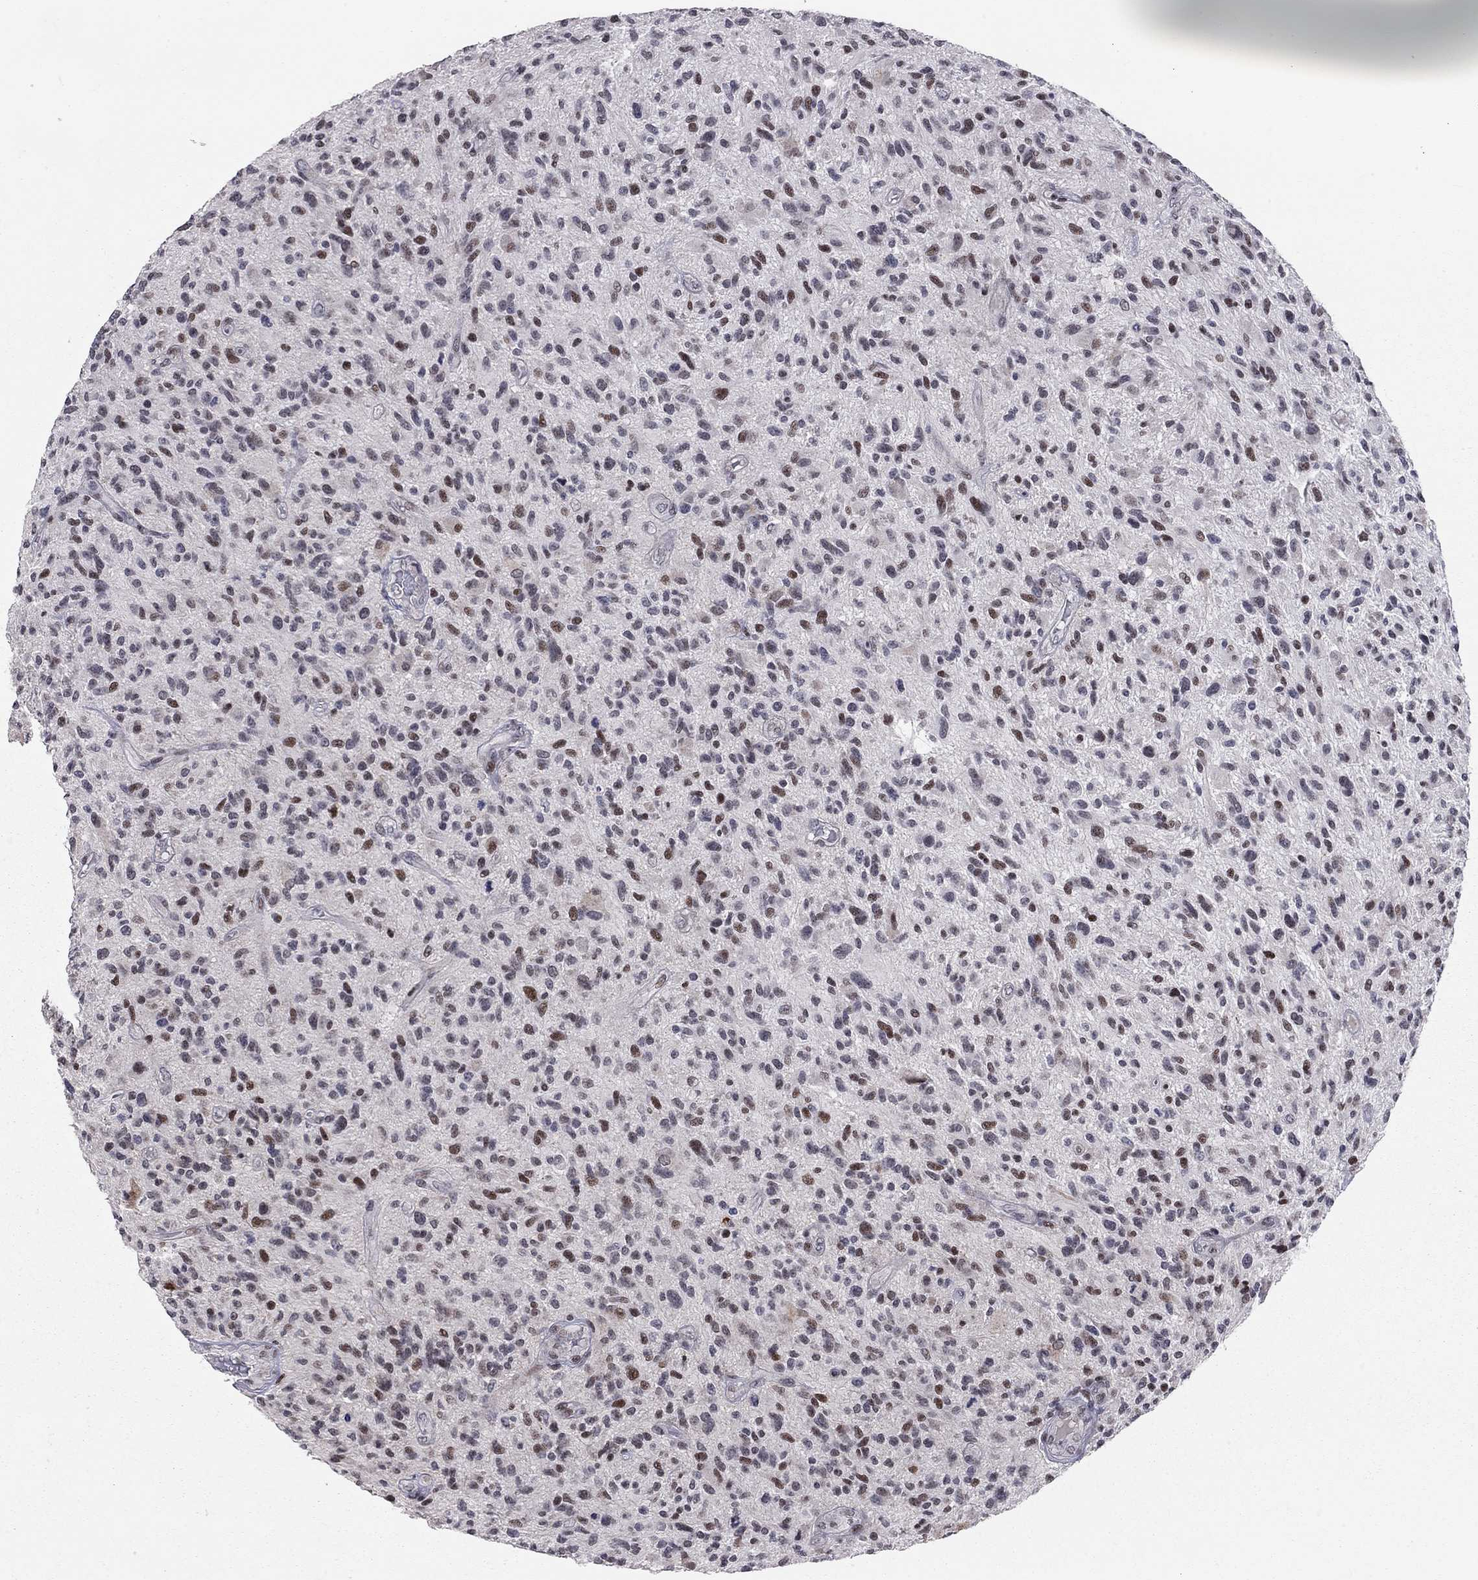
{"staining": {"intensity": "strong", "quantity": "<25%", "location": "nuclear"}, "tissue": "glioma", "cell_type": "Tumor cells", "image_type": "cancer", "snomed": [{"axis": "morphology", "description": "Glioma, malignant, High grade"}, {"axis": "topography", "description": "Brain"}], "caption": "A photomicrograph showing strong nuclear expression in approximately <25% of tumor cells in glioma, as visualized by brown immunohistochemical staining.", "gene": "HDAC3", "patient": {"sex": "male", "age": 47}}